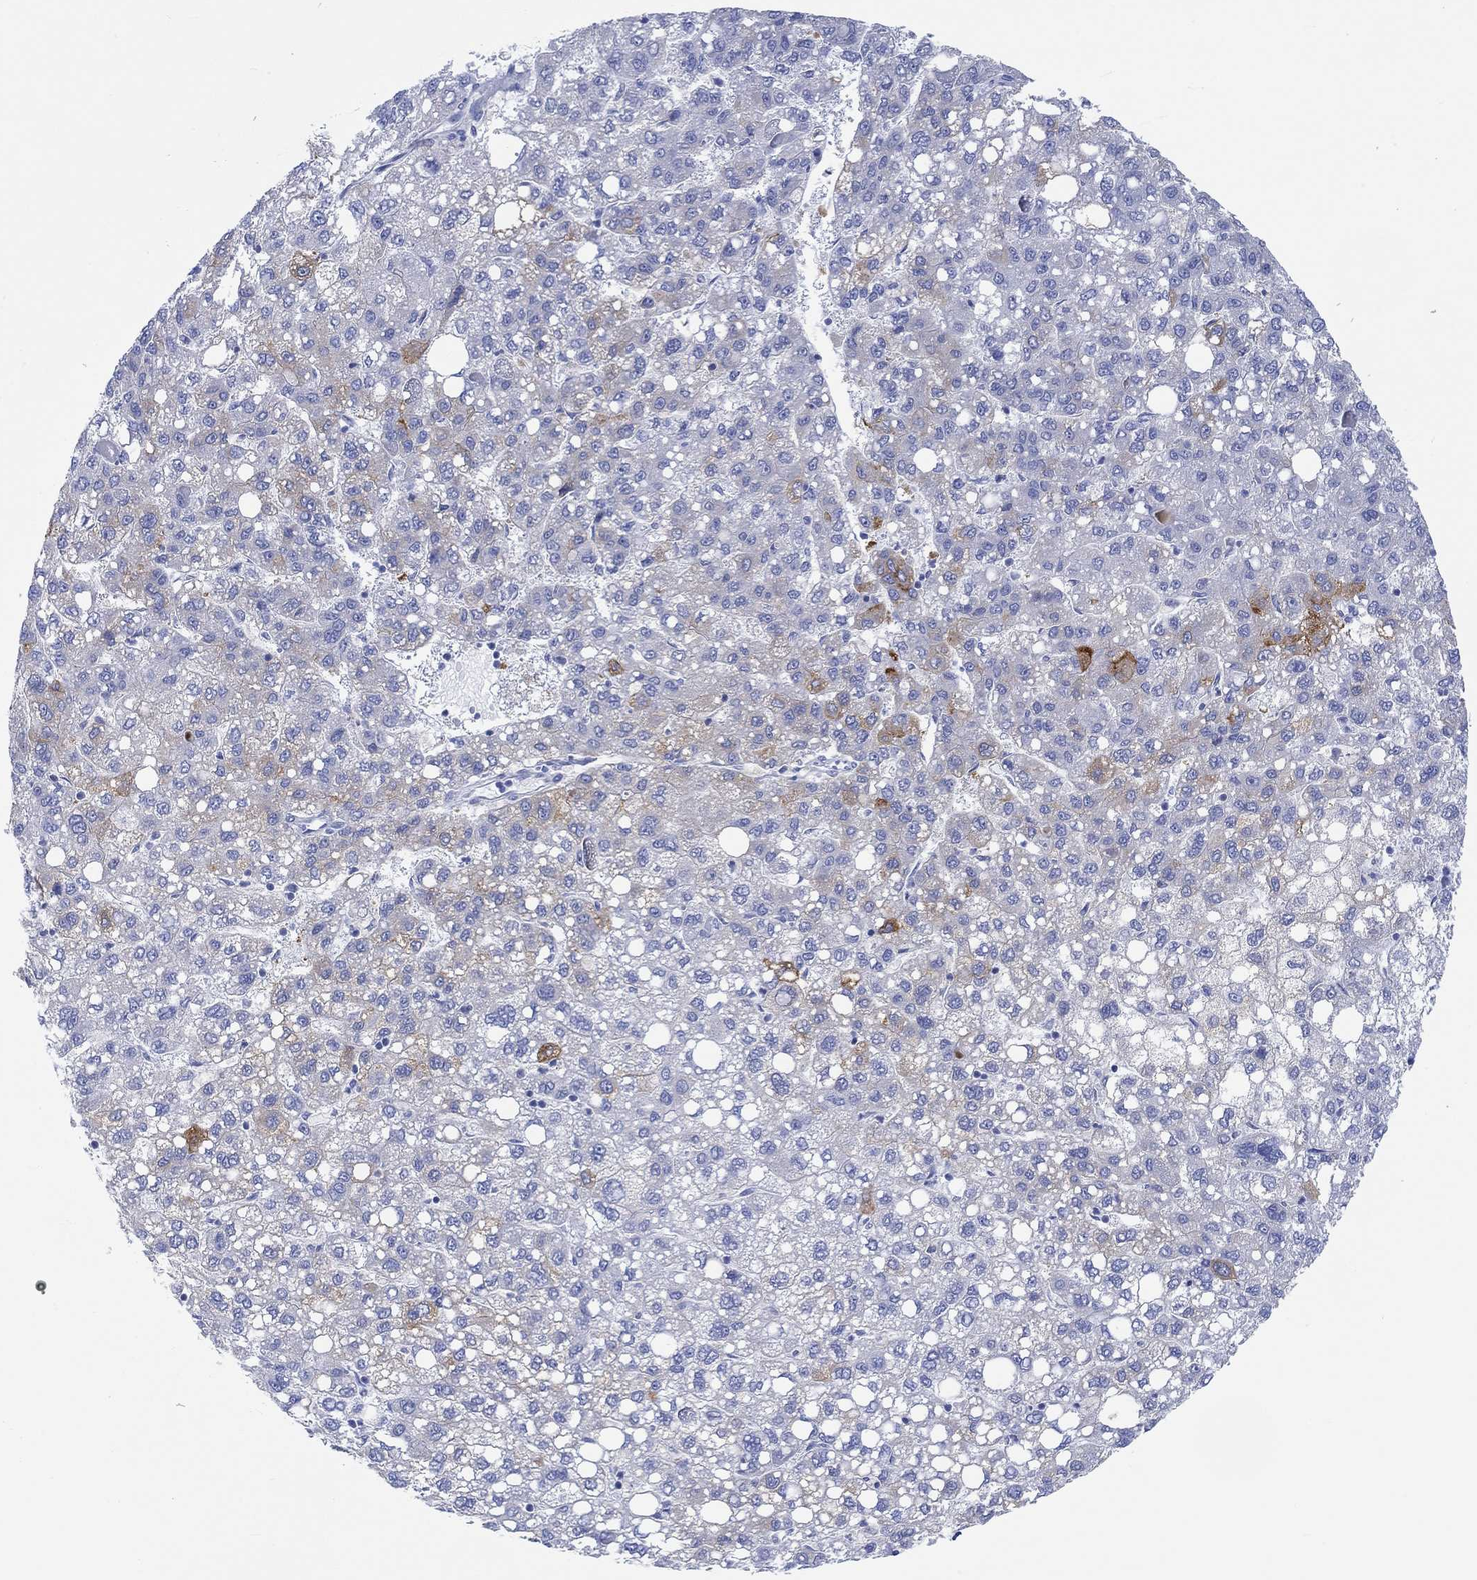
{"staining": {"intensity": "moderate", "quantity": "<25%", "location": "cytoplasmic/membranous"}, "tissue": "liver cancer", "cell_type": "Tumor cells", "image_type": "cancer", "snomed": [{"axis": "morphology", "description": "Carcinoma, Hepatocellular, NOS"}, {"axis": "topography", "description": "Liver"}], "caption": "Protein analysis of hepatocellular carcinoma (liver) tissue displays moderate cytoplasmic/membranous positivity in about <25% of tumor cells.", "gene": "REEP6", "patient": {"sex": "female", "age": 82}}